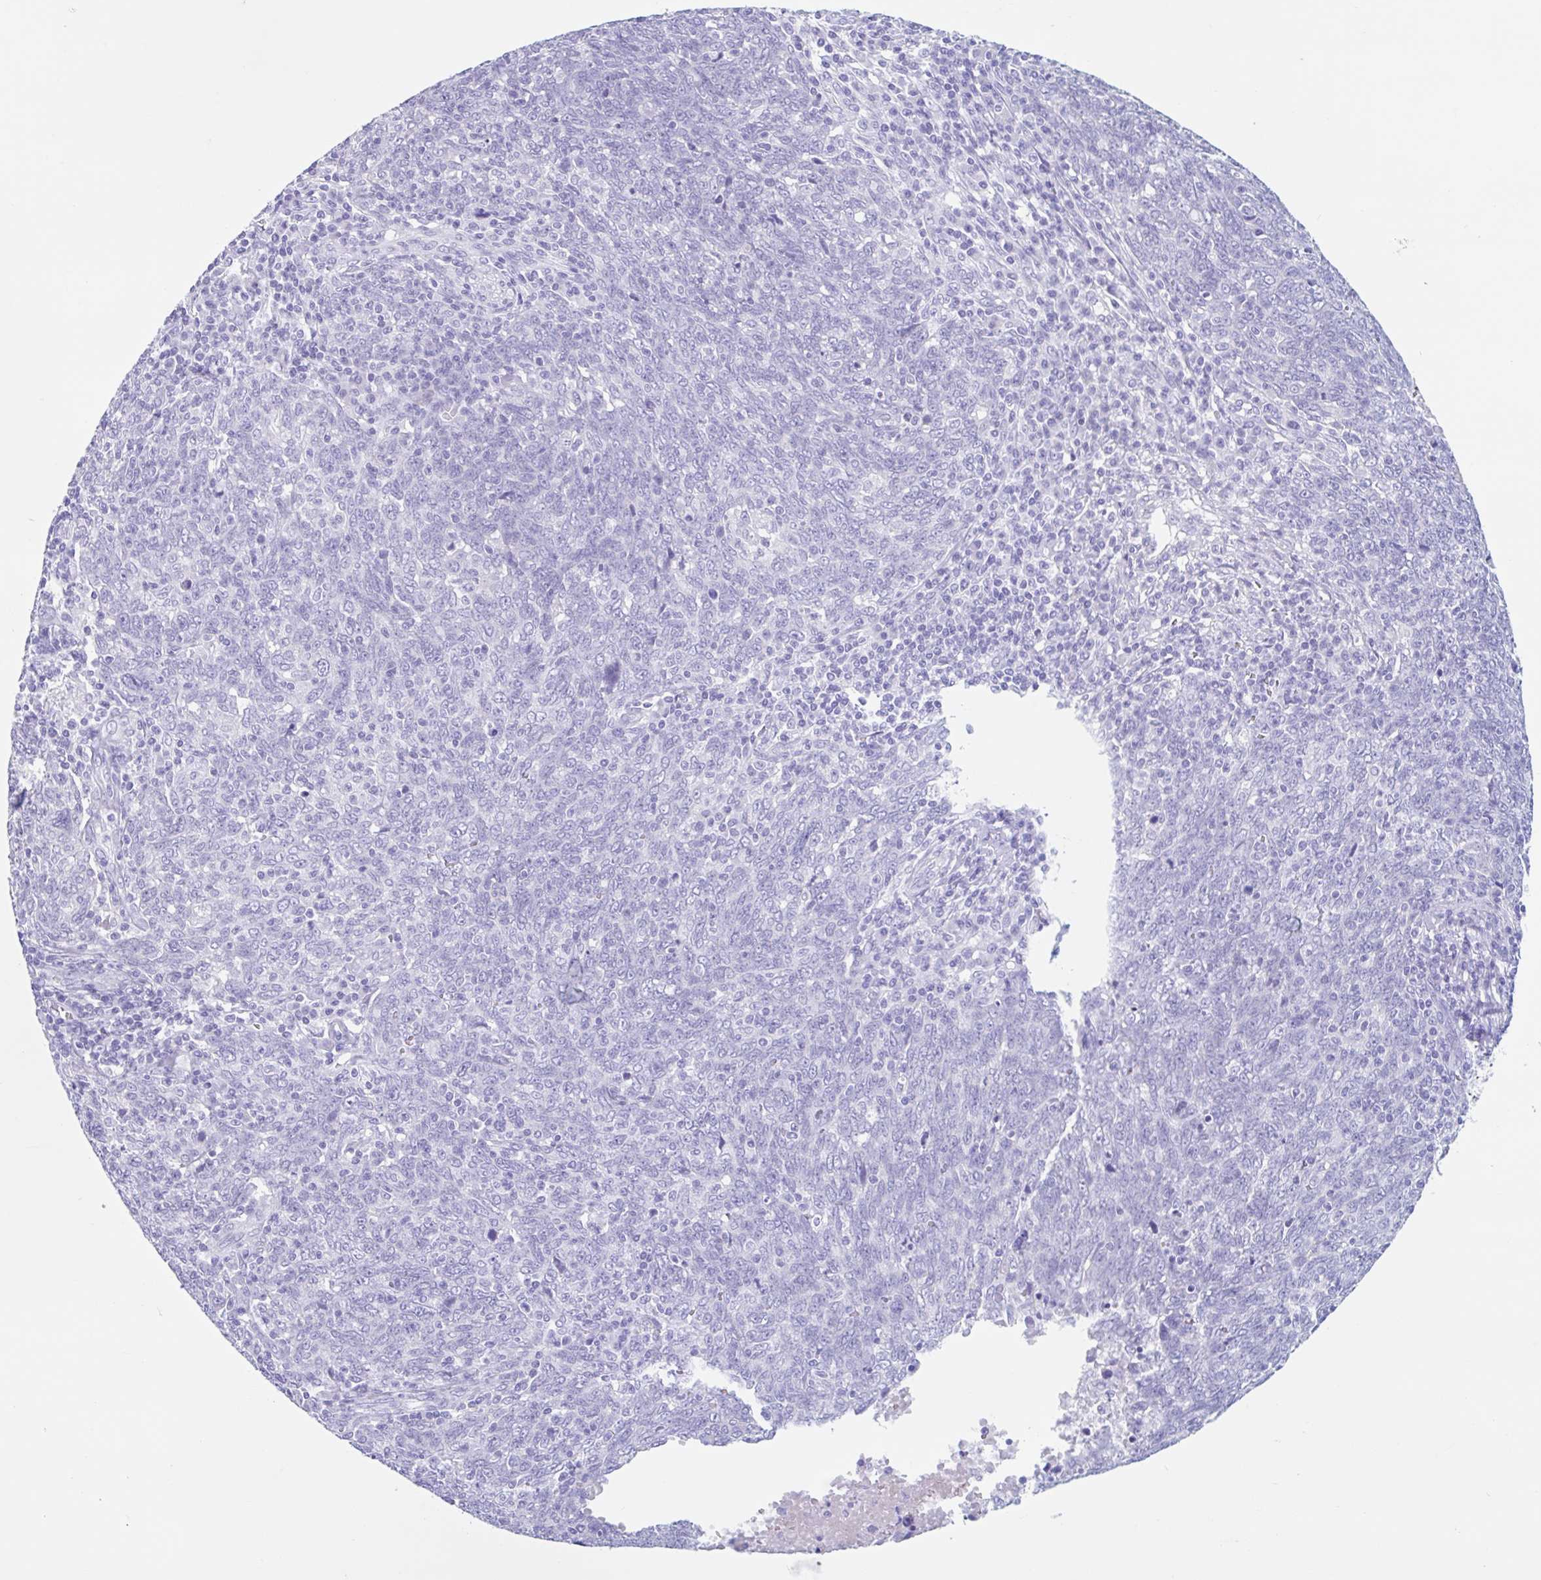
{"staining": {"intensity": "negative", "quantity": "none", "location": "none"}, "tissue": "lung cancer", "cell_type": "Tumor cells", "image_type": "cancer", "snomed": [{"axis": "morphology", "description": "Squamous cell carcinoma, NOS"}, {"axis": "topography", "description": "Lung"}], "caption": "Tumor cells are negative for brown protein staining in lung squamous cell carcinoma.", "gene": "CPTP", "patient": {"sex": "female", "age": 72}}